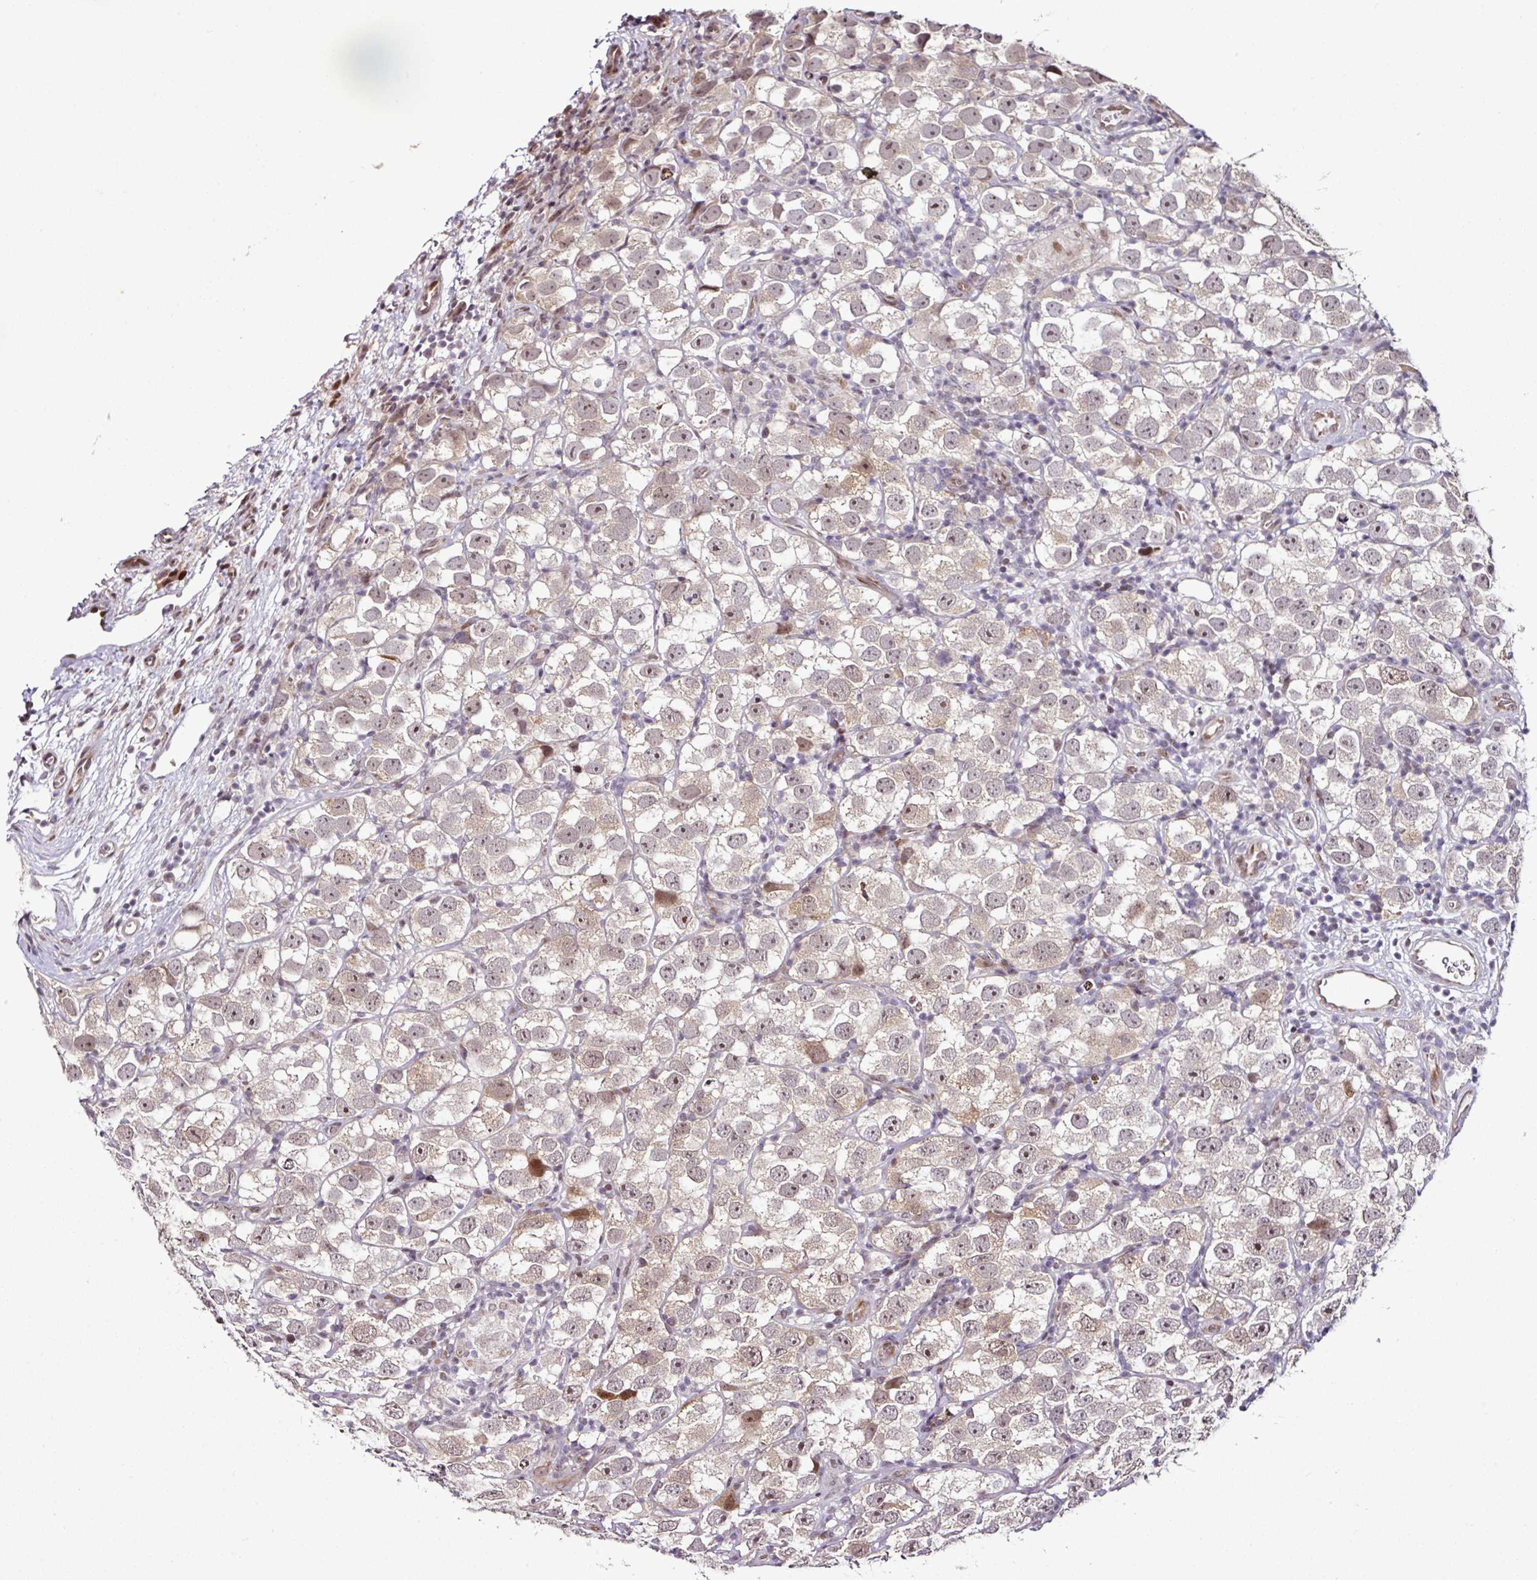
{"staining": {"intensity": "weak", "quantity": "25%-75%", "location": "nuclear"}, "tissue": "testis cancer", "cell_type": "Tumor cells", "image_type": "cancer", "snomed": [{"axis": "morphology", "description": "Seminoma, NOS"}, {"axis": "topography", "description": "Testis"}], "caption": "IHC of human testis cancer shows low levels of weak nuclear staining in about 25%-75% of tumor cells.", "gene": "COPRS", "patient": {"sex": "male", "age": 26}}